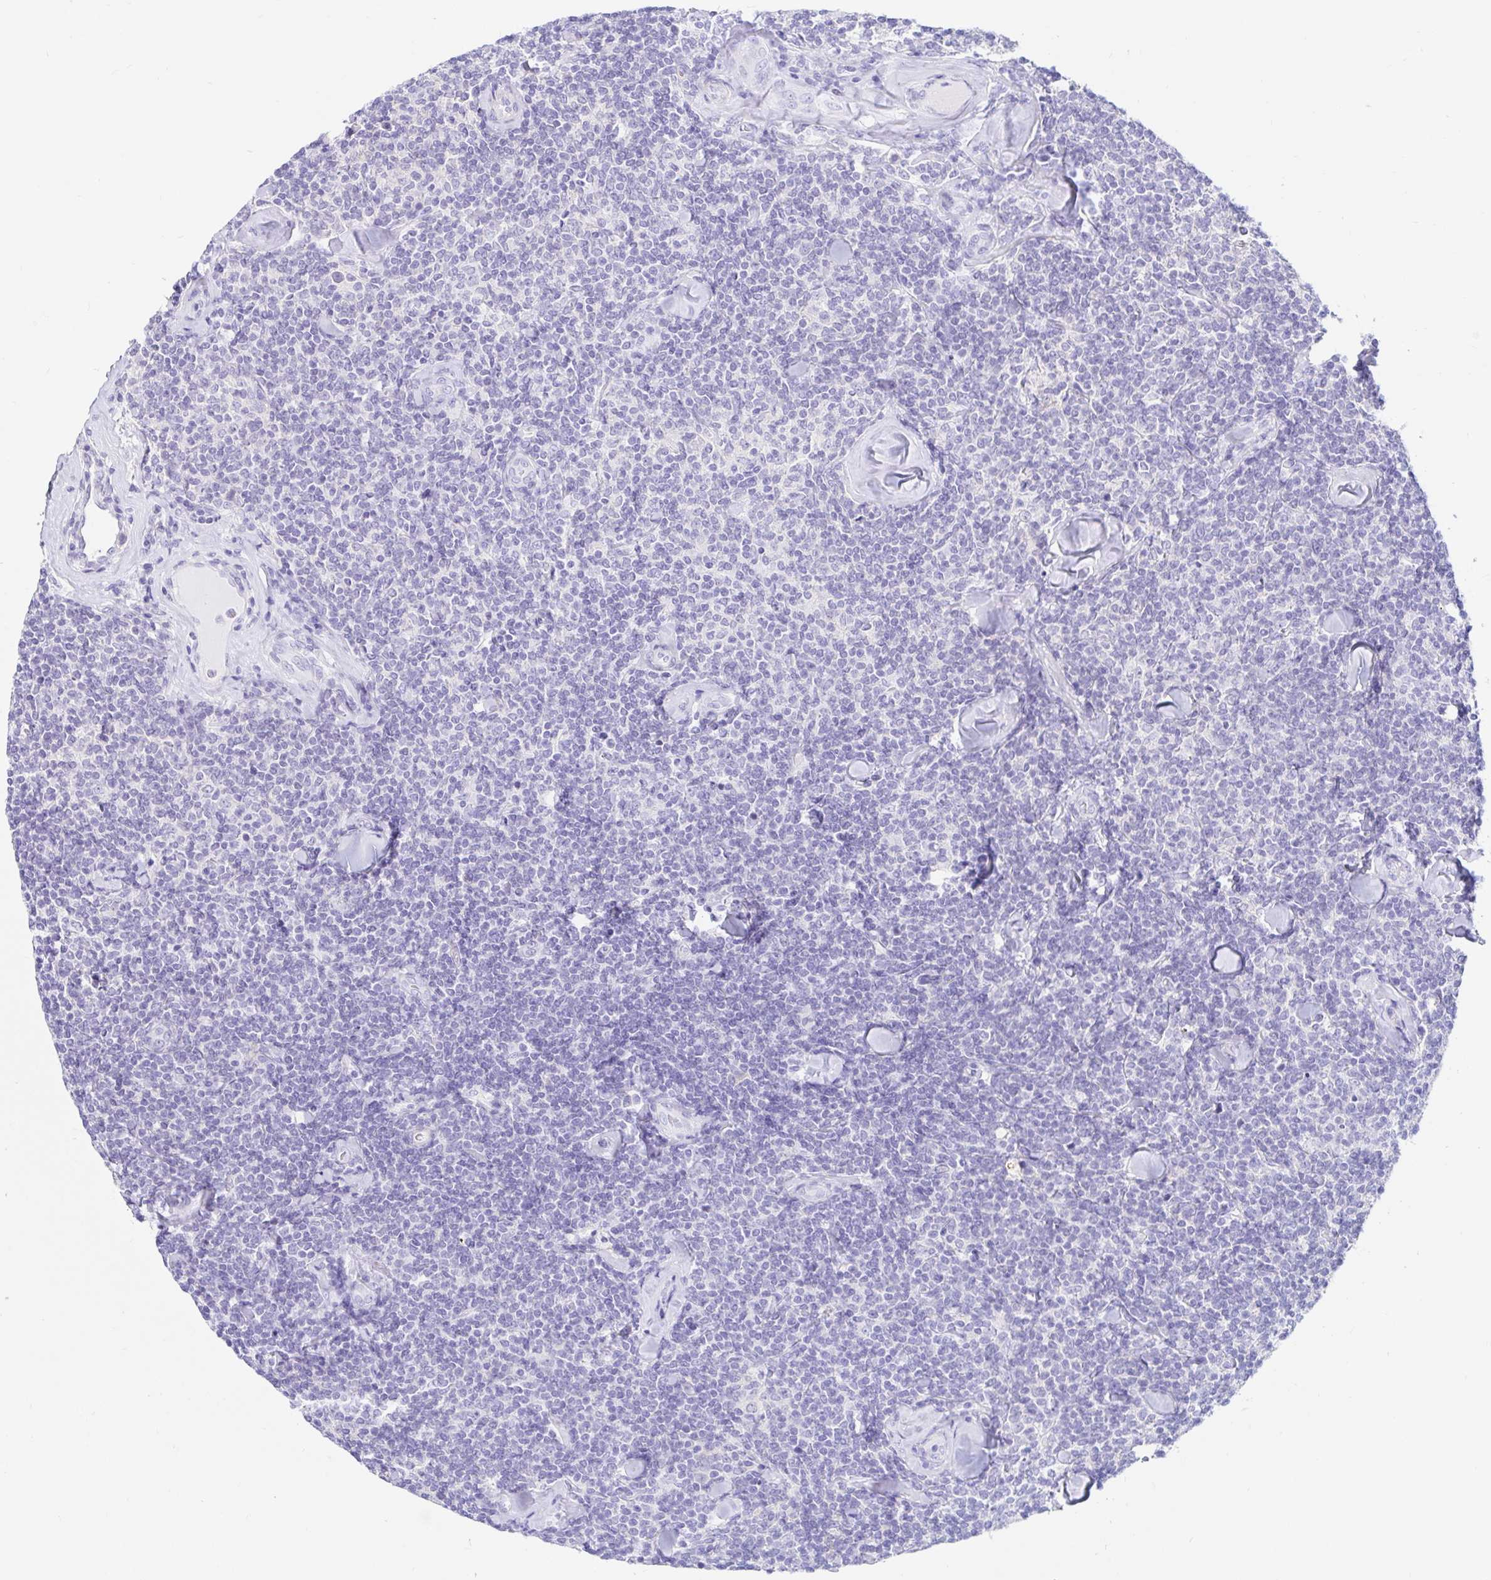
{"staining": {"intensity": "negative", "quantity": "none", "location": "none"}, "tissue": "lymphoma", "cell_type": "Tumor cells", "image_type": "cancer", "snomed": [{"axis": "morphology", "description": "Malignant lymphoma, non-Hodgkin's type, Low grade"}, {"axis": "topography", "description": "Lymph node"}], "caption": "High magnification brightfield microscopy of lymphoma stained with DAB (brown) and counterstained with hematoxylin (blue): tumor cells show no significant staining. (Stains: DAB IHC with hematoxylin counter stain, Microscopy: brightfield microscopy at high magnification).", "gene": "PPP1R1B", "patient": {"sex": "female", "age": 56}}